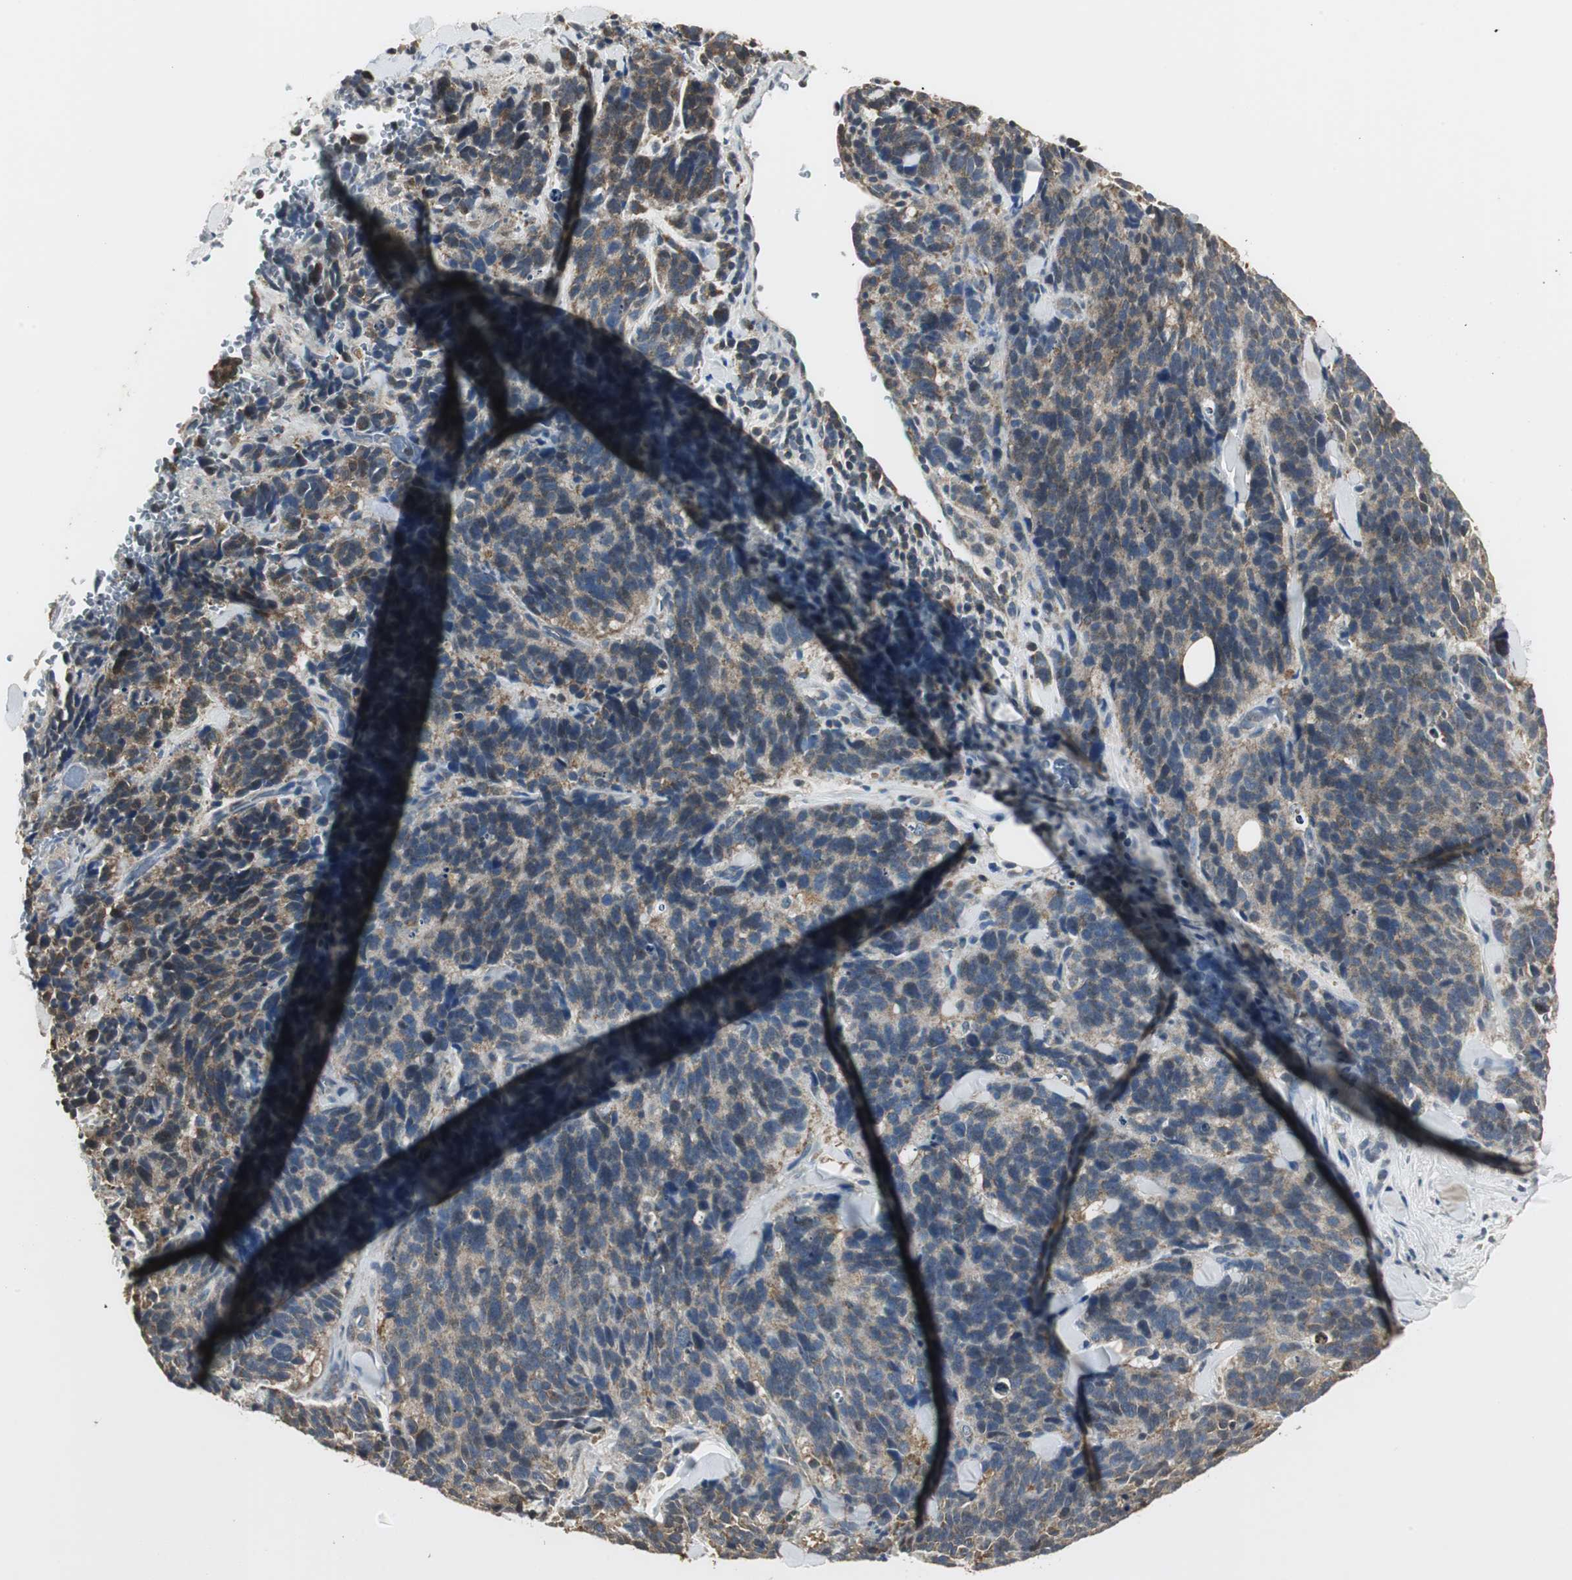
{"staining": {"intensity": "weak", "quantity": ">75%", "location": "cytoplasmic/membranous"}, "tissue": "lung cancer", "cell_type": "Tumor cells", "image_type": "cancer", "snomed": [{"axis": "morphology", "description": "Neoplasm, malignant, NOS"}, {"axis": "topography", "description": "Lung"}], "caption": "Human lung cancer stained with a protein marker shows weak staining in tumor cells.", "gene": "CCT5", "patient": {"sex": "female", "age": 58}}